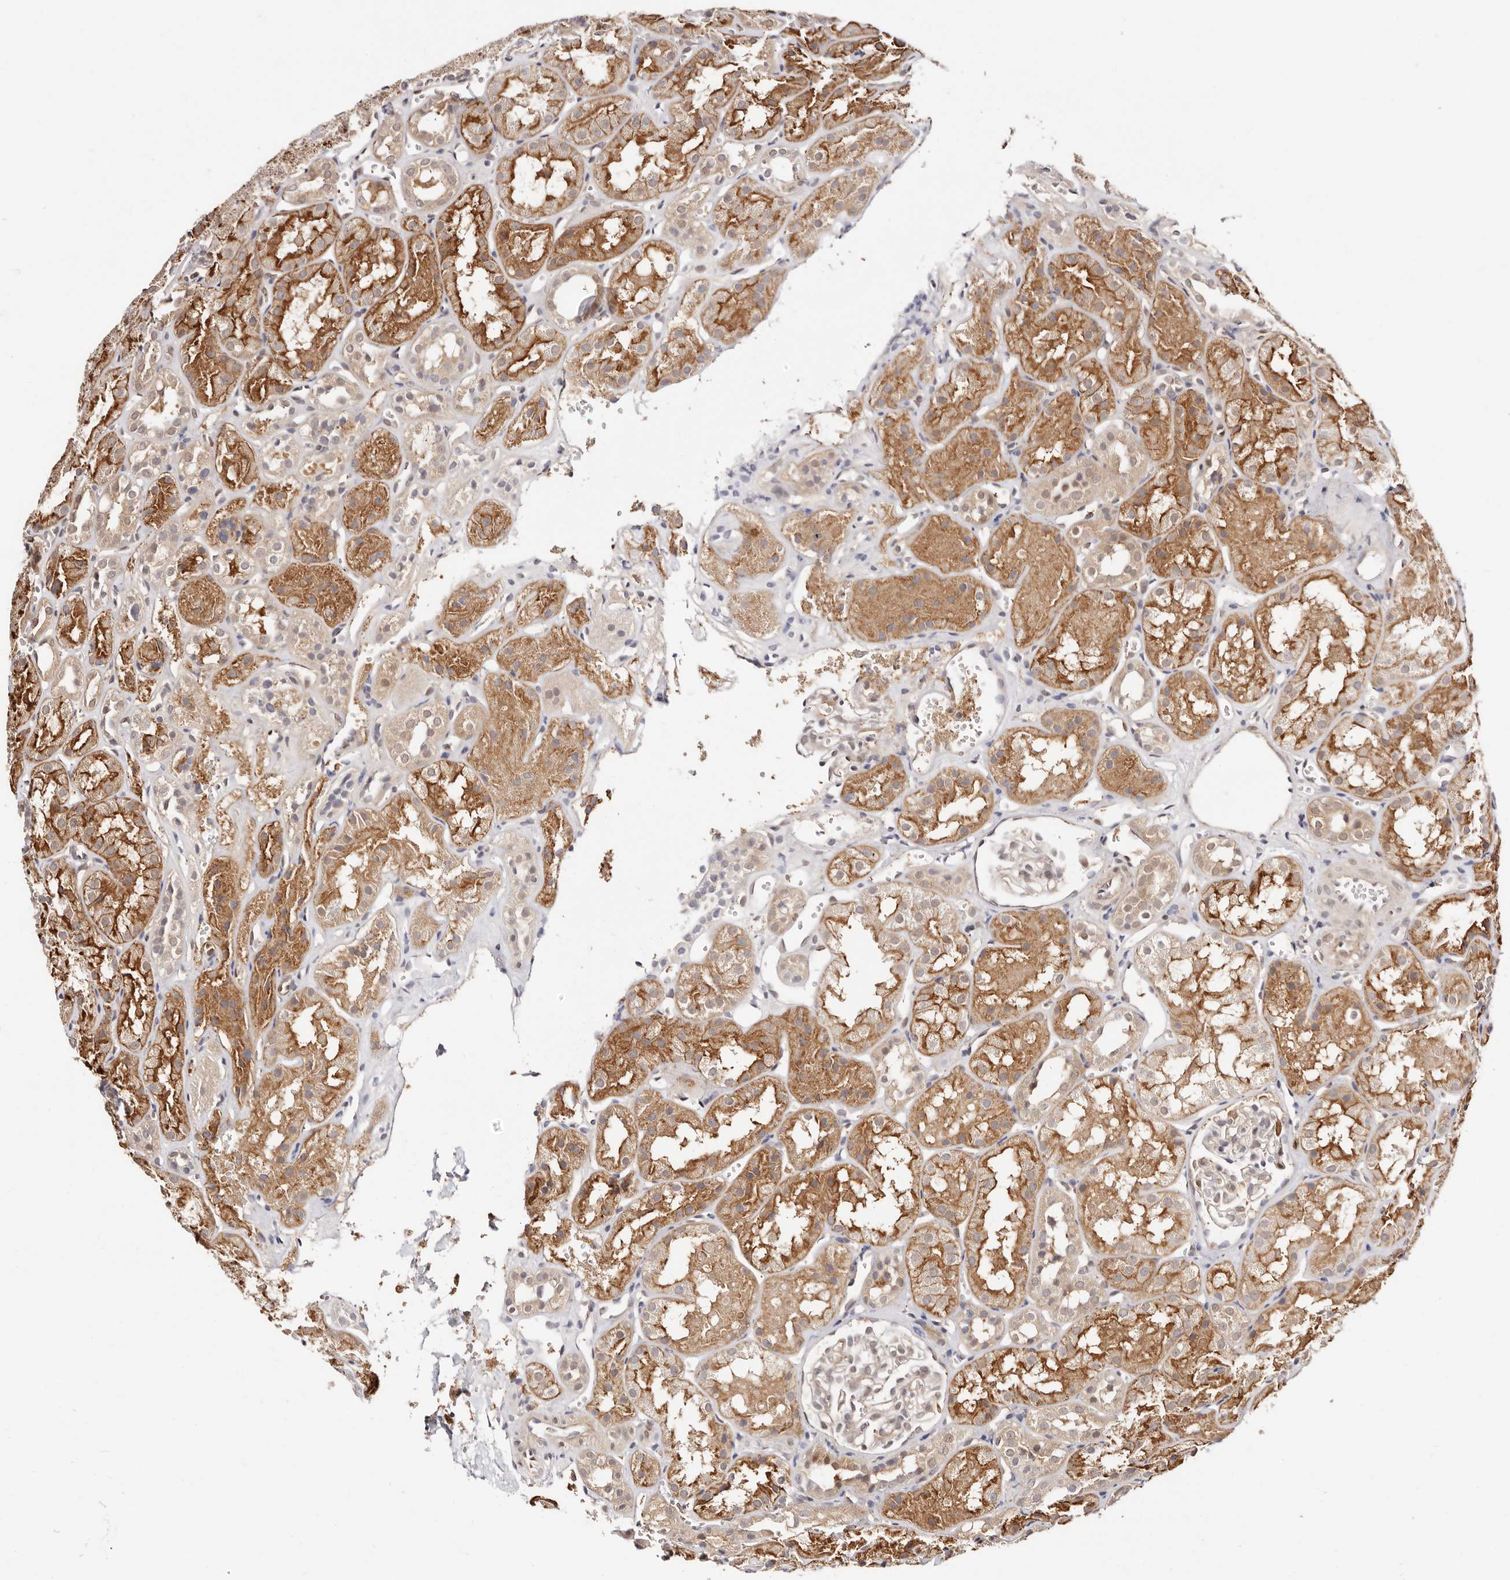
{"staining": {"intensity": "negative", "quantity": "none", "location": "none"}, "tissue": "kidney", "cell_type": "Cells in glomeruli", "image_type": "normal", "snomed": [{"axis": "morphology", "description": "Normal tissue, NOS"}, {"axis": "topography", "description": "Kidney"}], "caption": "Protein analysis of normal kidney shows no significant staining in cells in glomeruli.", "gene": "STAT5A", "patient": {"sex": "male", "age": 16}}